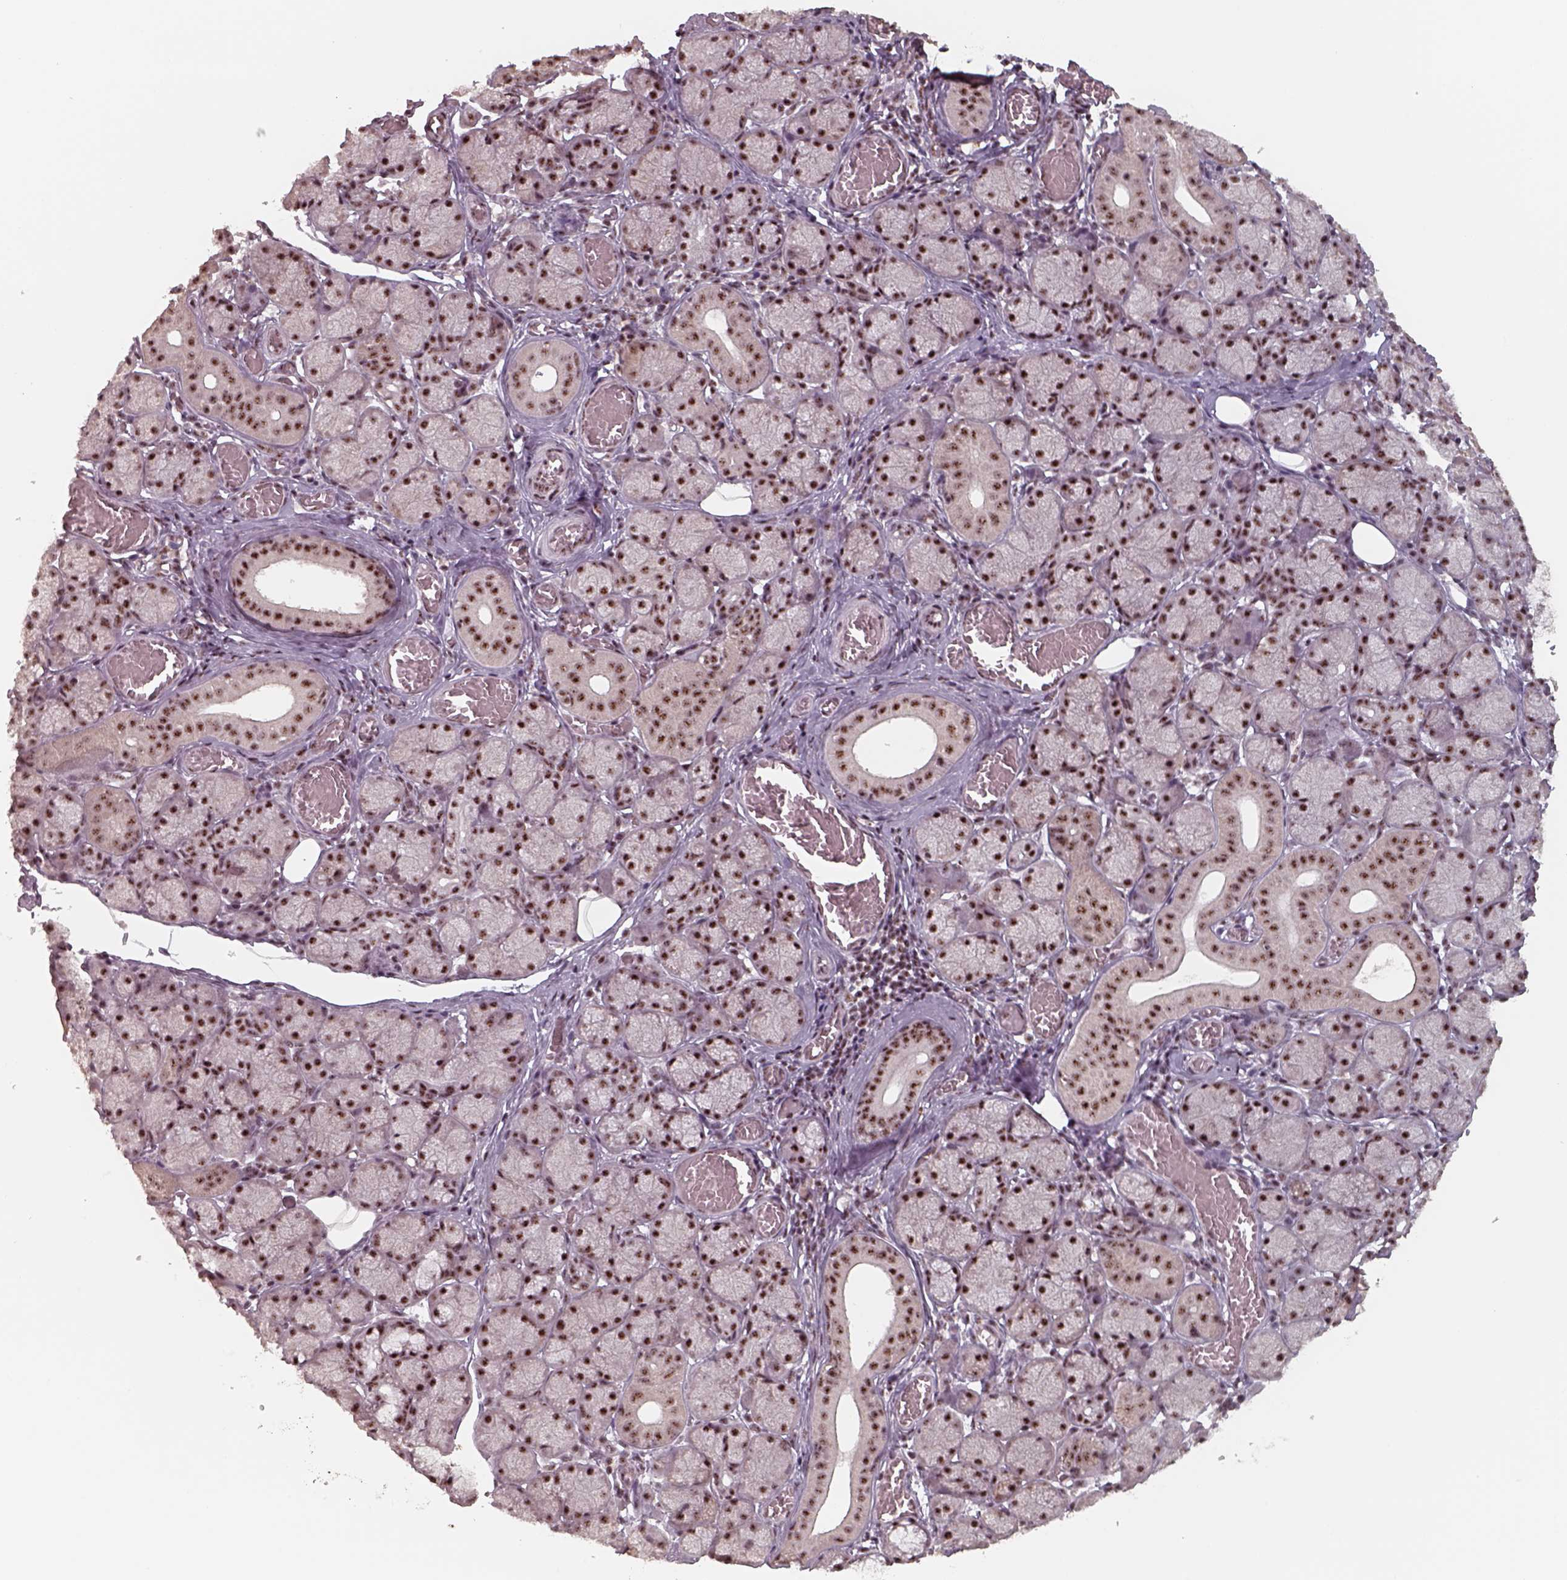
{"staining": {"intensity": "strong", "quantity": ">75%", "location": "nuclear"}, "tissue": "salivary gland", "cell_type": "Glandular cells", "image_type": "normal", "snomed": [{"axis": "morphology", "description": "Normal tissue, NOS"}, {"axis": "topography", "description": "Salivary gland"}, {"axis": "topography", "description": "Peripheral nerve tissue"}], "caption": "Immunohistochemical staining of normal salivary gland shows strong nuclear protein expression in approximately >75% of glandular cells. Using DAB (brown) and hematoxylin (blue) stains, captured at high magnification using brightfield microscopy.", "gene": "ATXN7L3", "patient": {"sex": "female", "age": 24}}